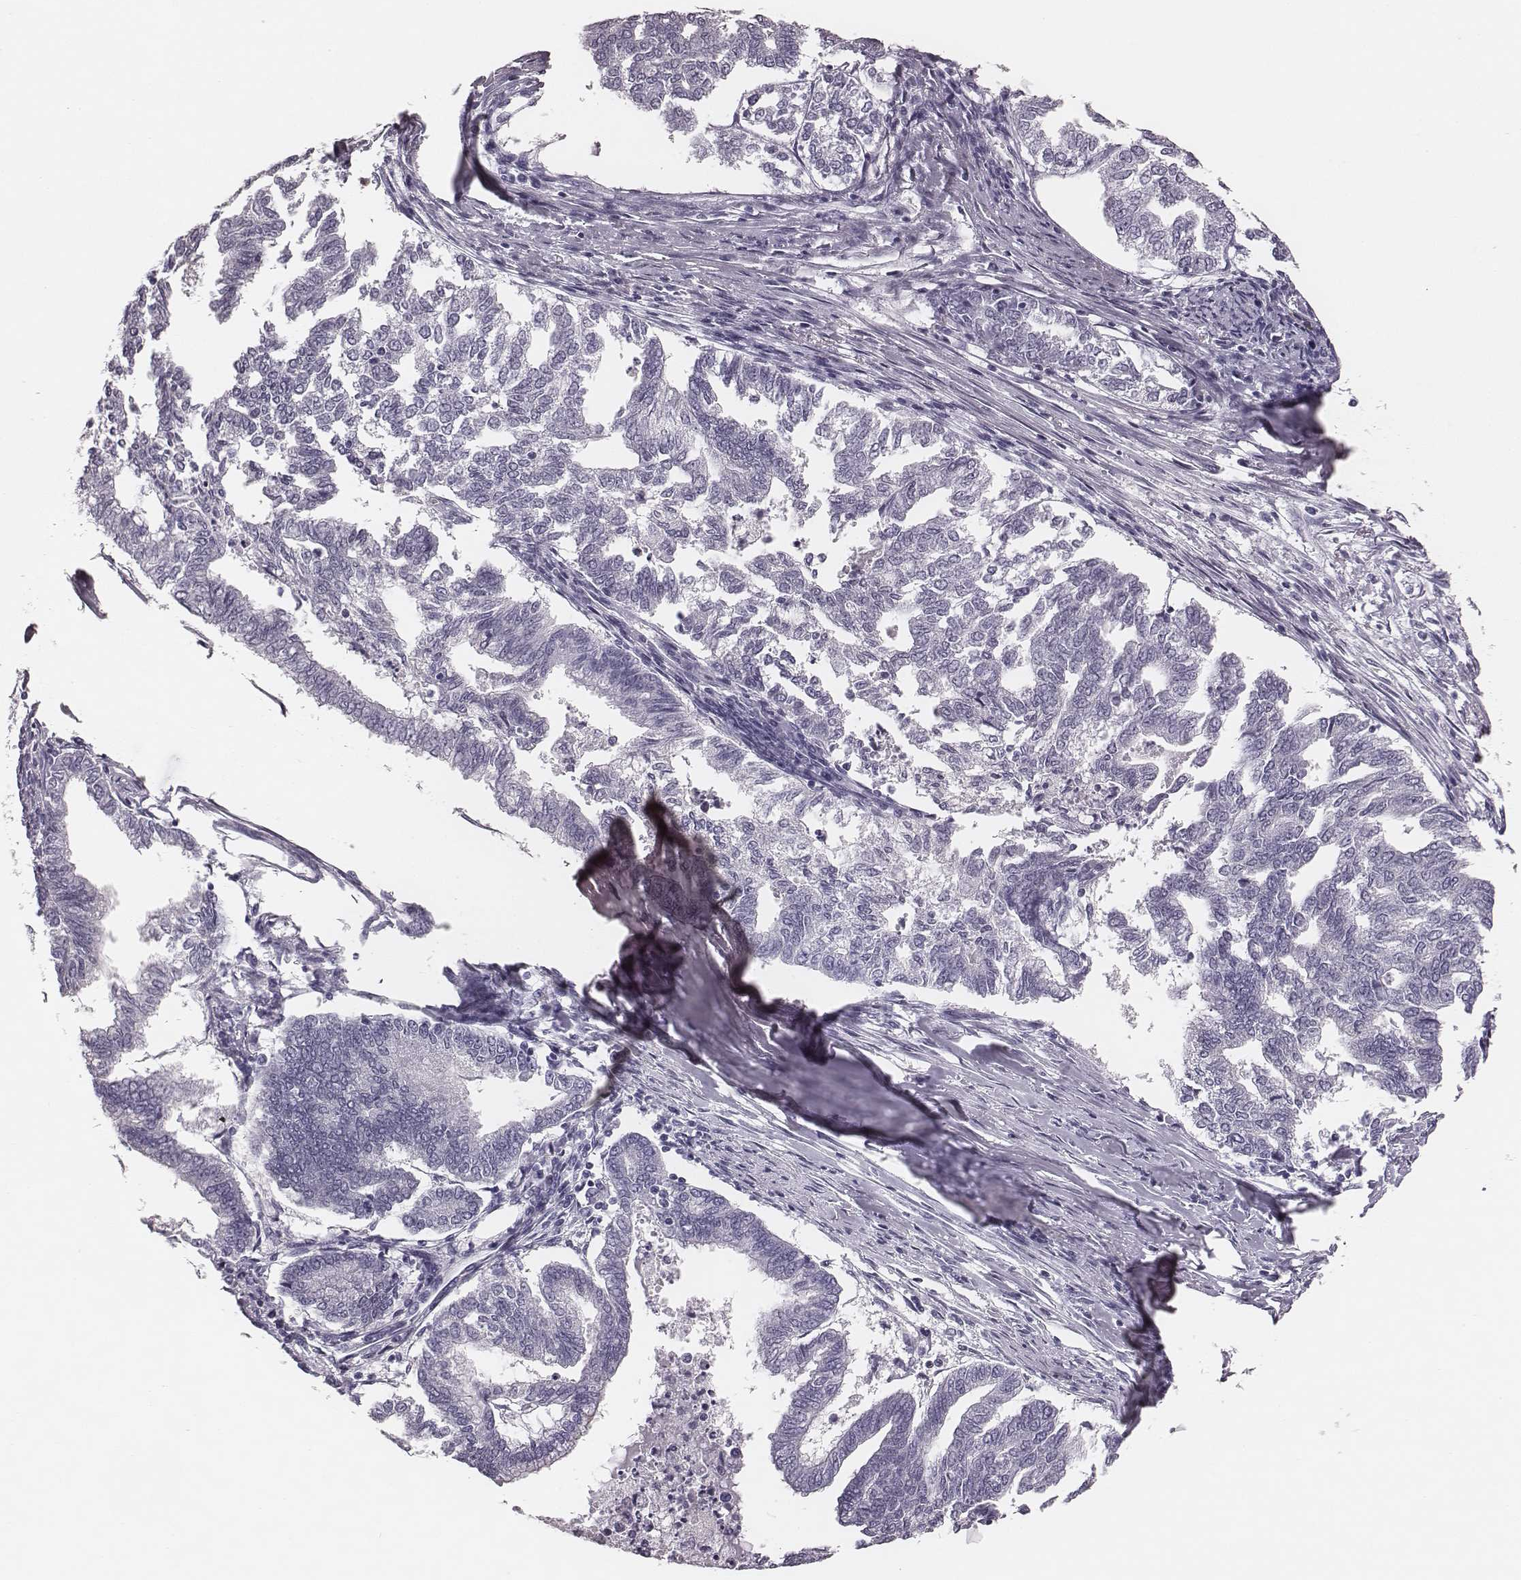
{"staining": {"intensity": "negative", "quantity": "none", "location": "none"}, "tissue": "endometrial cancer", "cell_type": "Tumor cells", "image_type": "cancer", "snomed": [{"axis": "morphology", "description": "Adenocarcinoma, NOS"}, {"axis": "topography", "description": "Endometrium"}], "caption": "This histopathology image is of endometrial cancer (adenocarcinoma) stained with immunohistochemistry (IHC) to label a protein in brown with the nuclei are counter-stained blue. There is no positivity in tumor cells. (DAB (3,3'-diaminobenzidine) immunohistochemistry visualized using brightfield microscopy, high magnification).", "gene": "CSH1", "patient": {"sex": "female", "age": 79}}